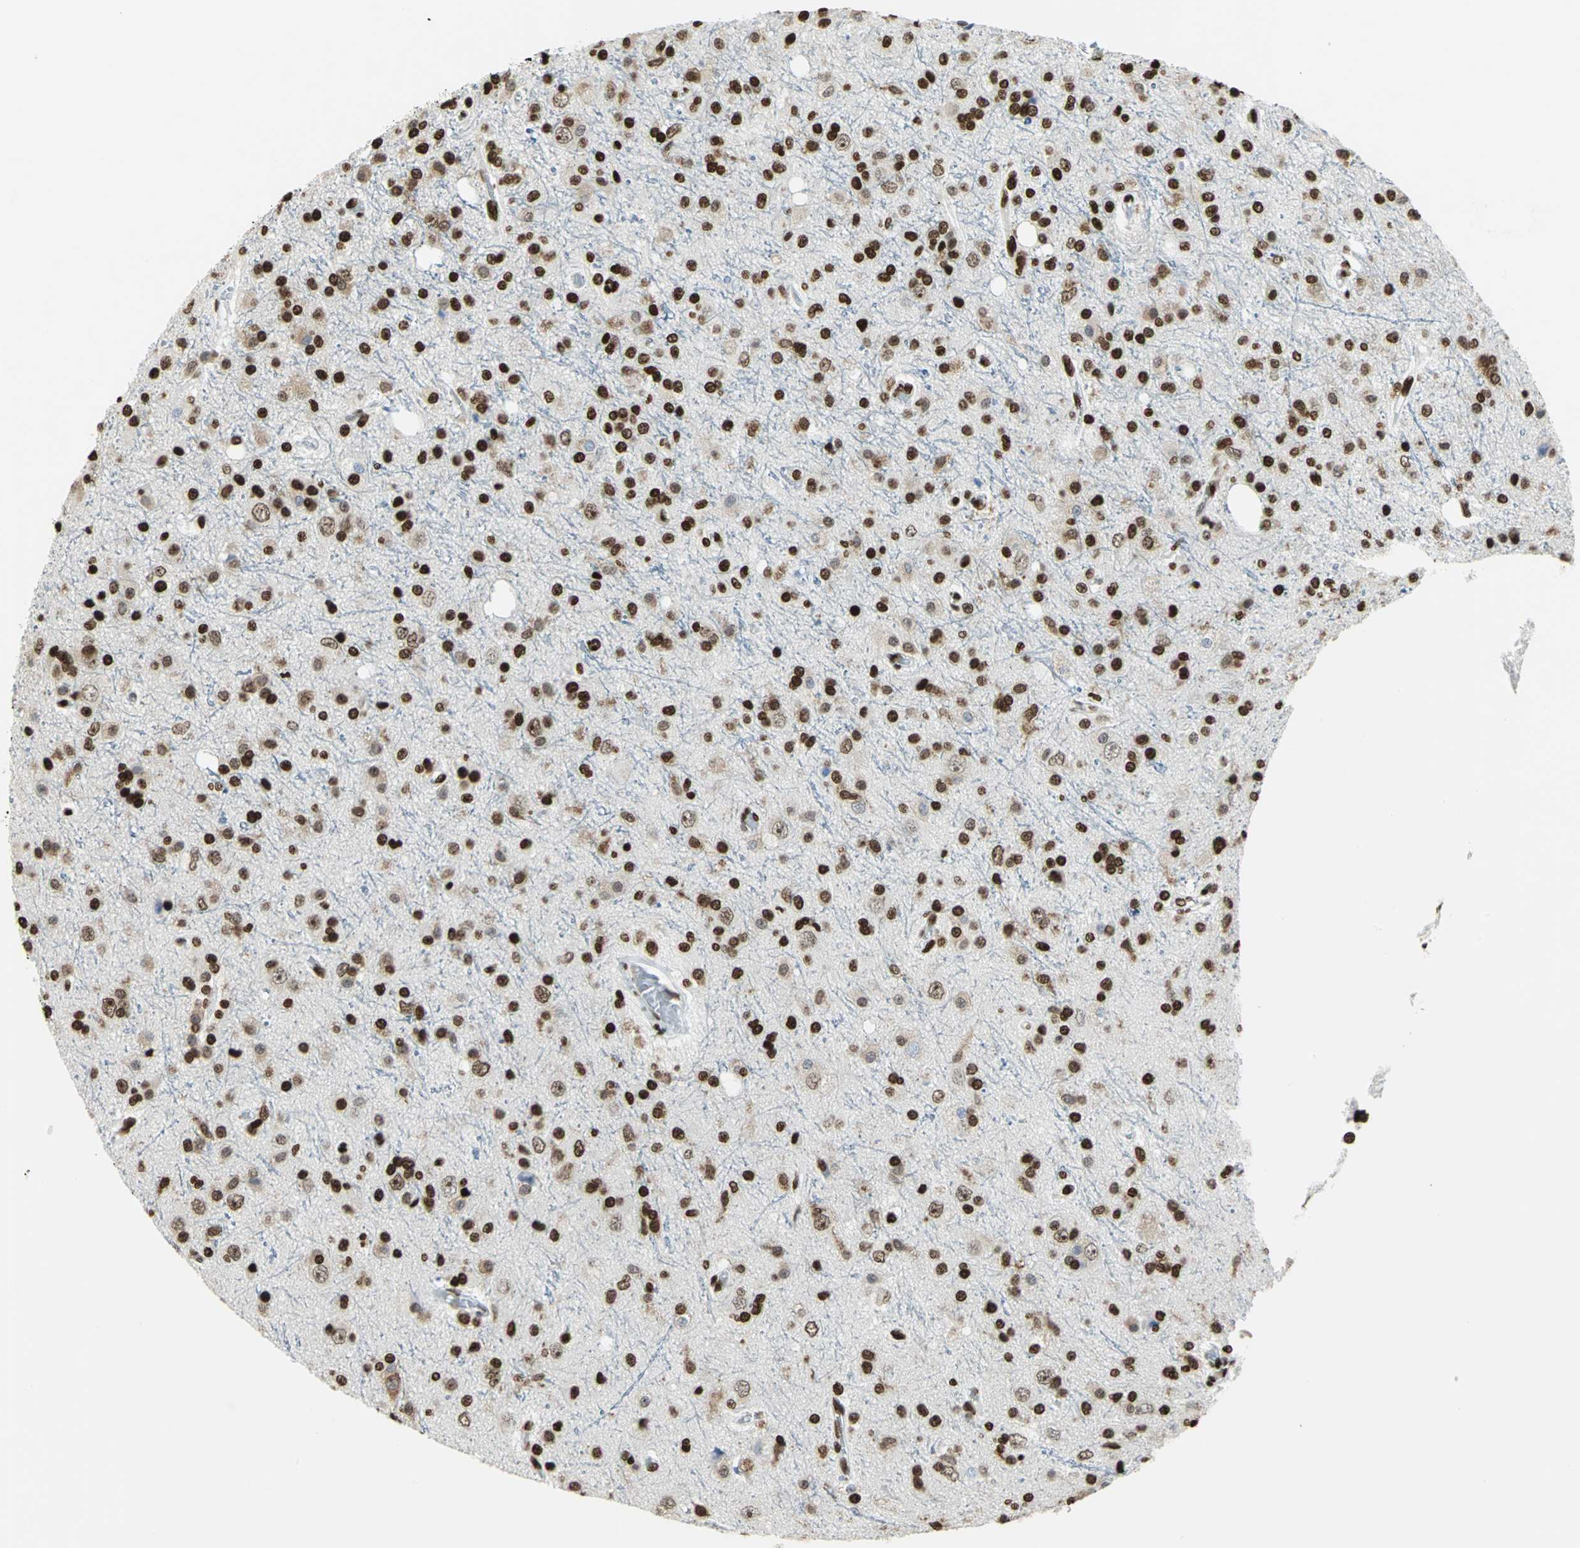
{"staining": {"intensity": "strong", "quantity": "25%-75%", "location": "nuclear"}, "tissue": "glioma", "cell_type": "Tumor cells", "image_type": "cancer", "snomed": [{"axis": "morphology", "description": "Glioma, malignant, High grade"}, {"axis": "topography", "description": "Brain"}], "caption": "Protein staining by immunohistochemistry (IHC) displays strong nuclear positivity in approximately 25%-75% of tumor cells in high-grade glioma (malignant).", "gene": "HMGB1", "patient": {"sex": "male", "age": 47}}